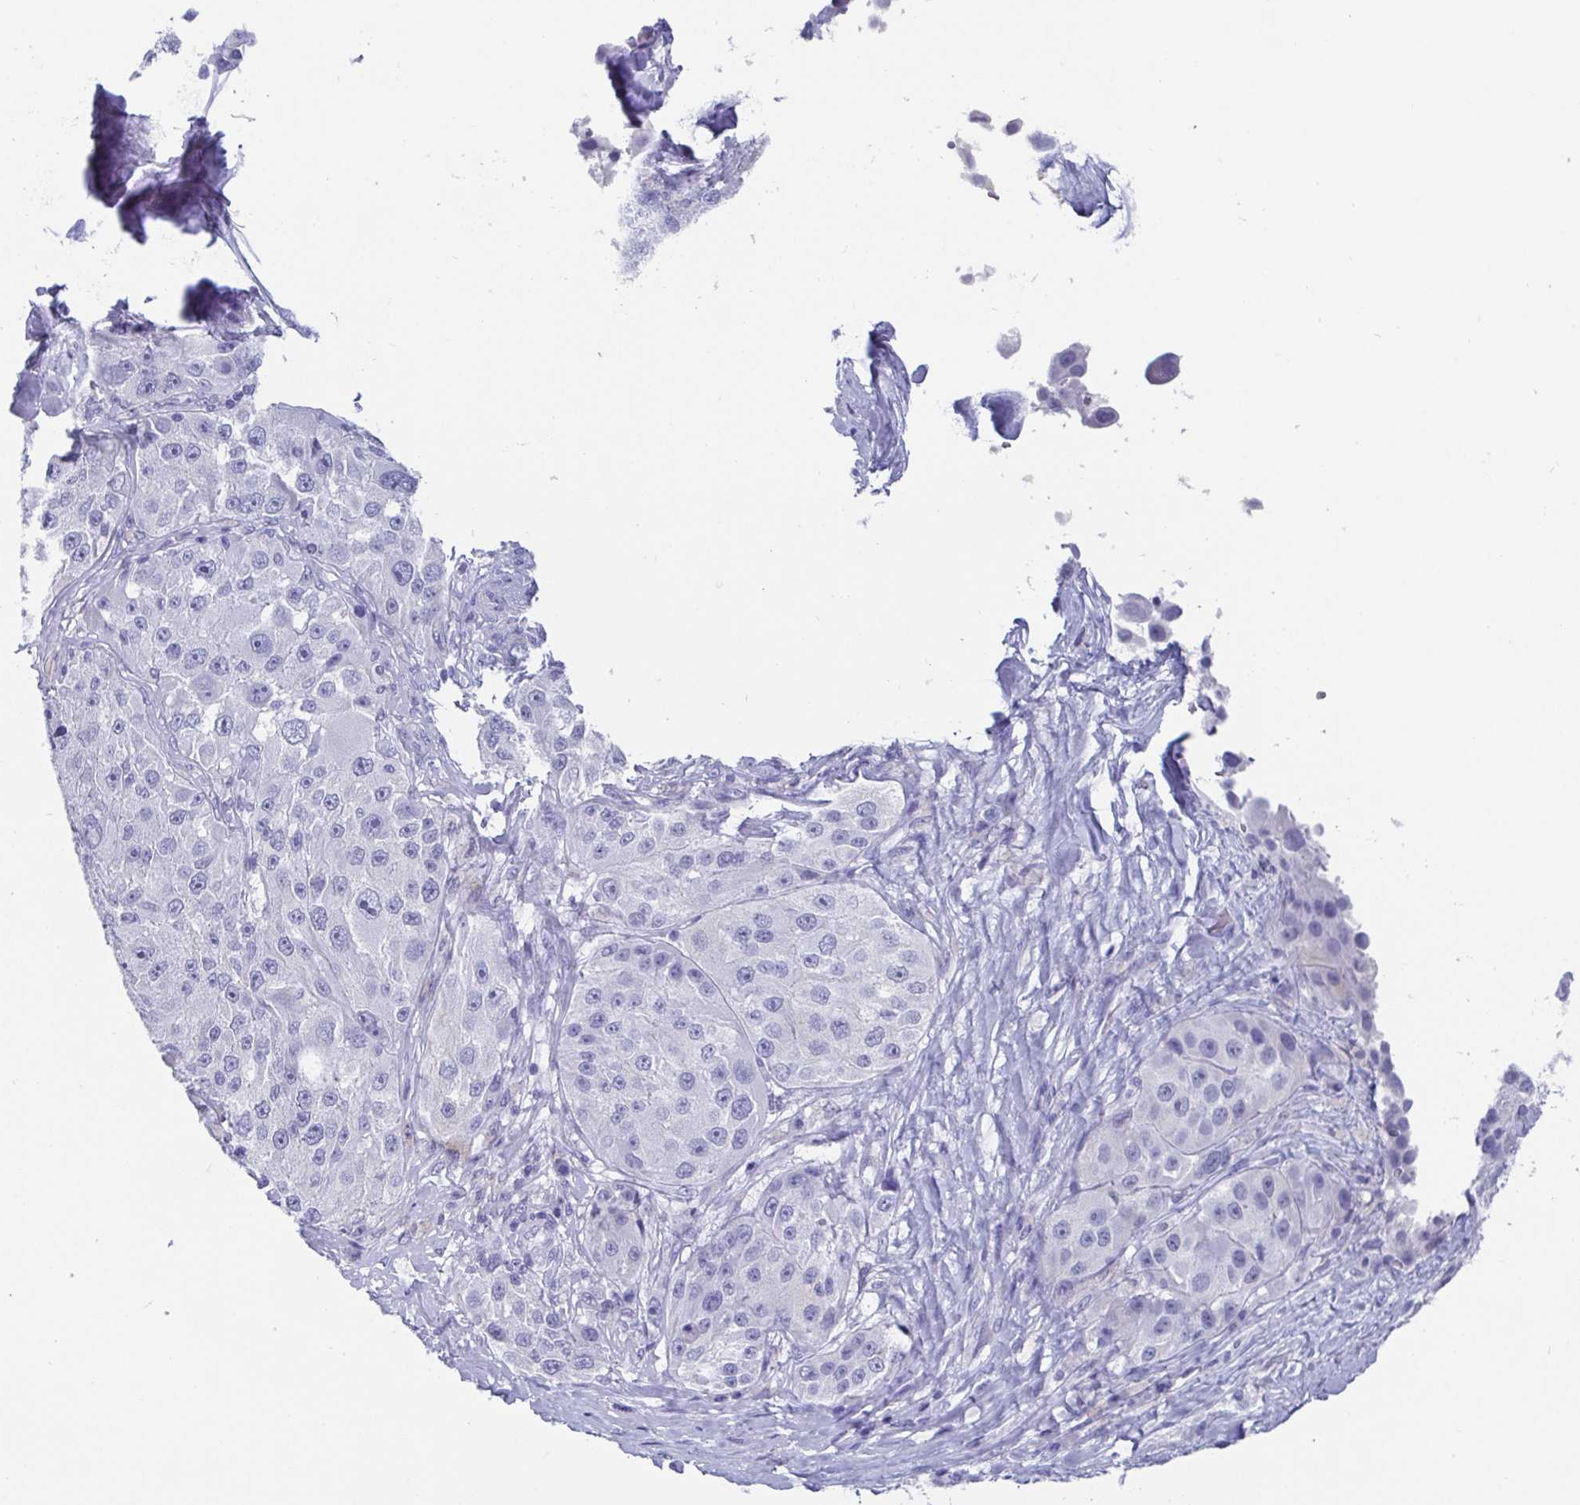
{"staining": {"intensity": "negative", "quantity": "none", "location": "none"}, "tissue": "melanoma", "cell_type": "Tumor cells", "image_type": "cancer", "snomed": [{"axis": "morphology", "description": "Malignant melanoma, Metastatic site"}, {"axis": "topography", "description": "Lymph node"}], "caption": "IHC of human melanoma displays no positivity in tumor cells.", "gene": "SCGN", "patient": {"sex": "male", "age": 62}}